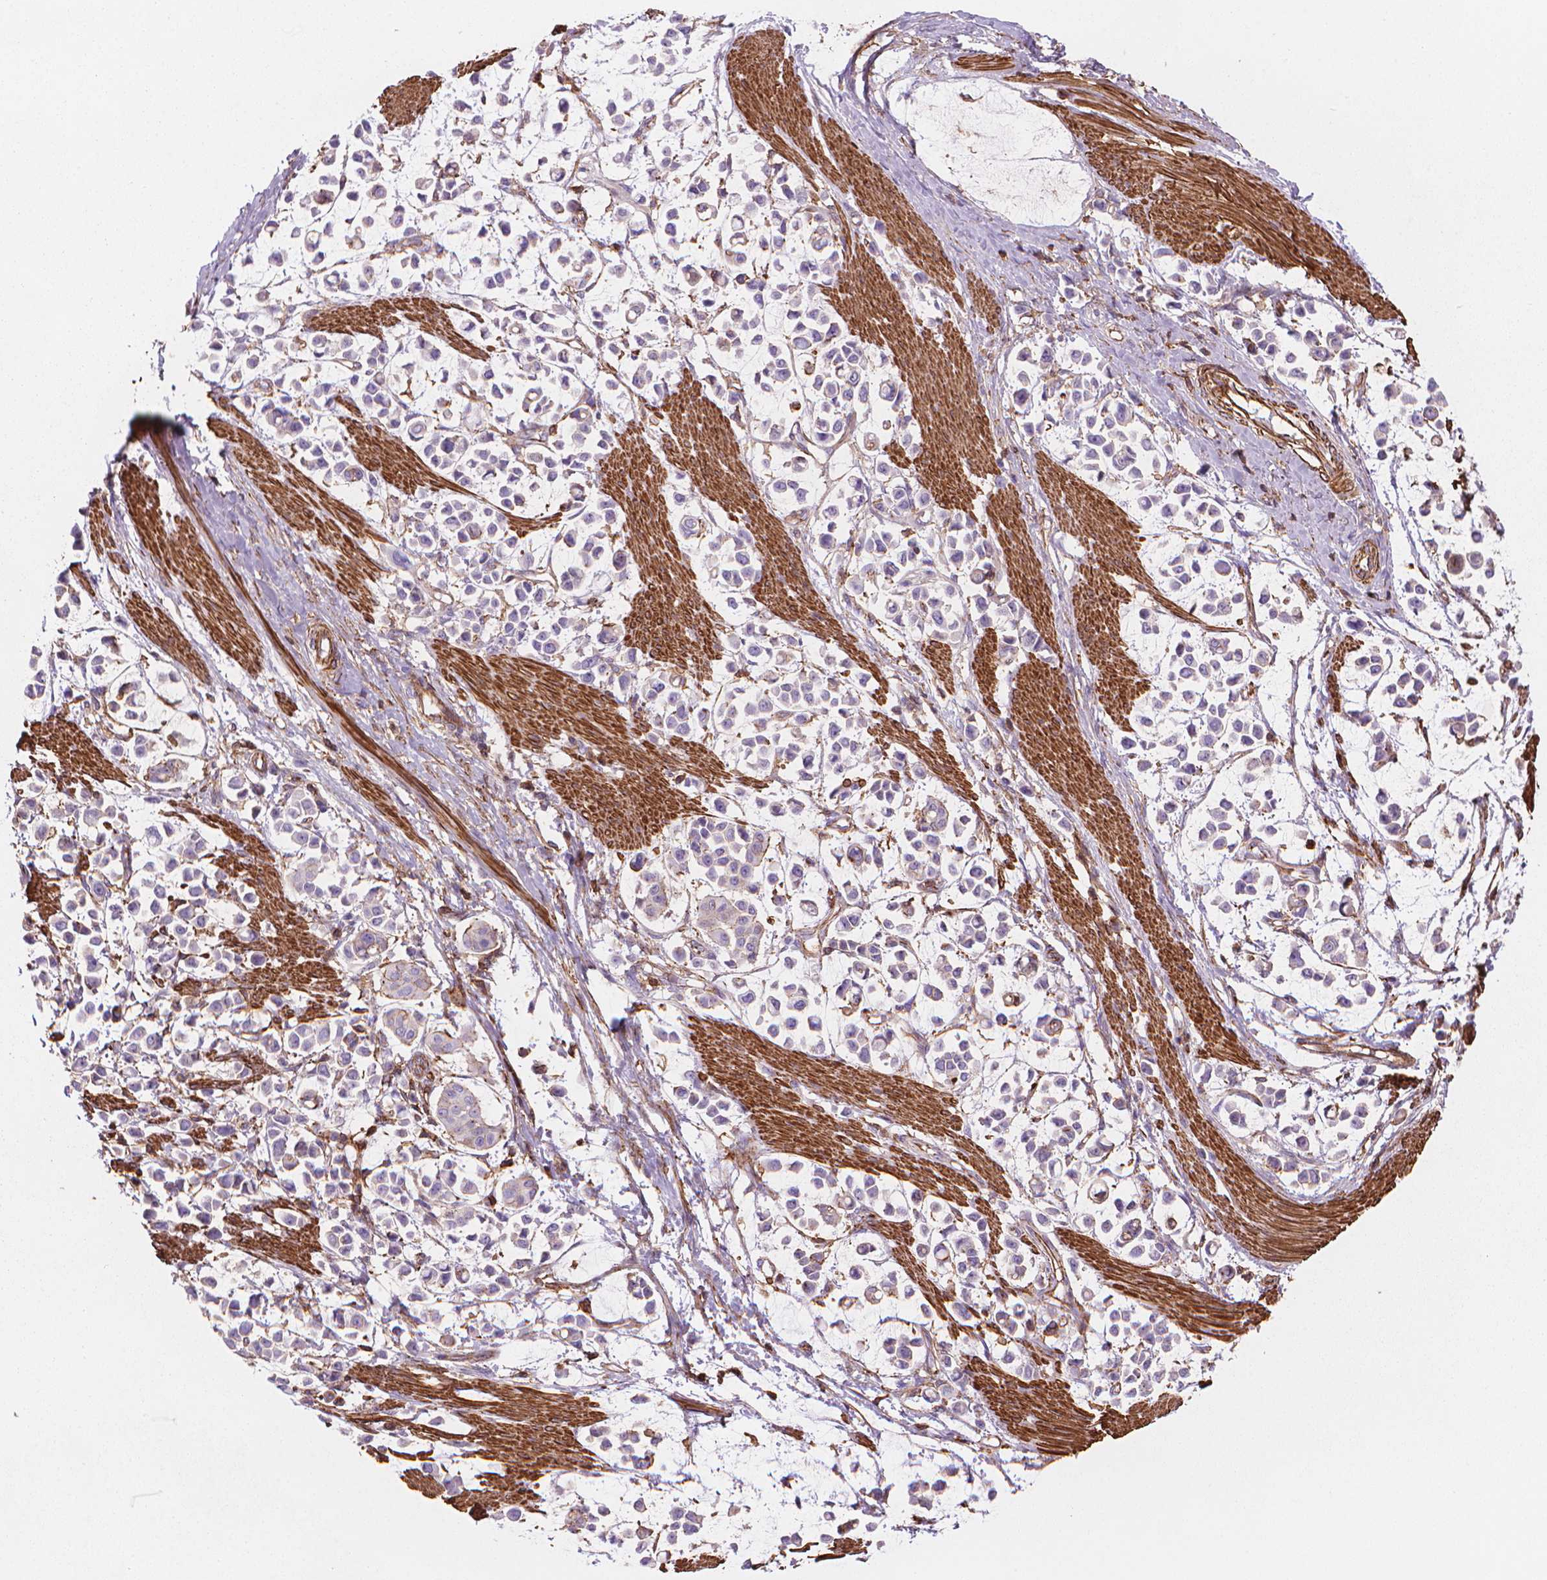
{"staining": {"intensity": "negative", "quantity": "none", "location": "none"}, "tissue": "stomach cancer", "cell_type": "Tumor cells", "image_type": "cancer", "snomed": [{"axis": "morphology", "description": "Adenocarcinoma, NOS"}, {"axis": "topography", "description": "Stomach"}], "caption": "Human stomach adenocarcinoma stained for a protein using immunohistochemistry shows no expression in tumor cells.", "gene": "PATJ", "patient": {"sex": "male", "age": 82}}